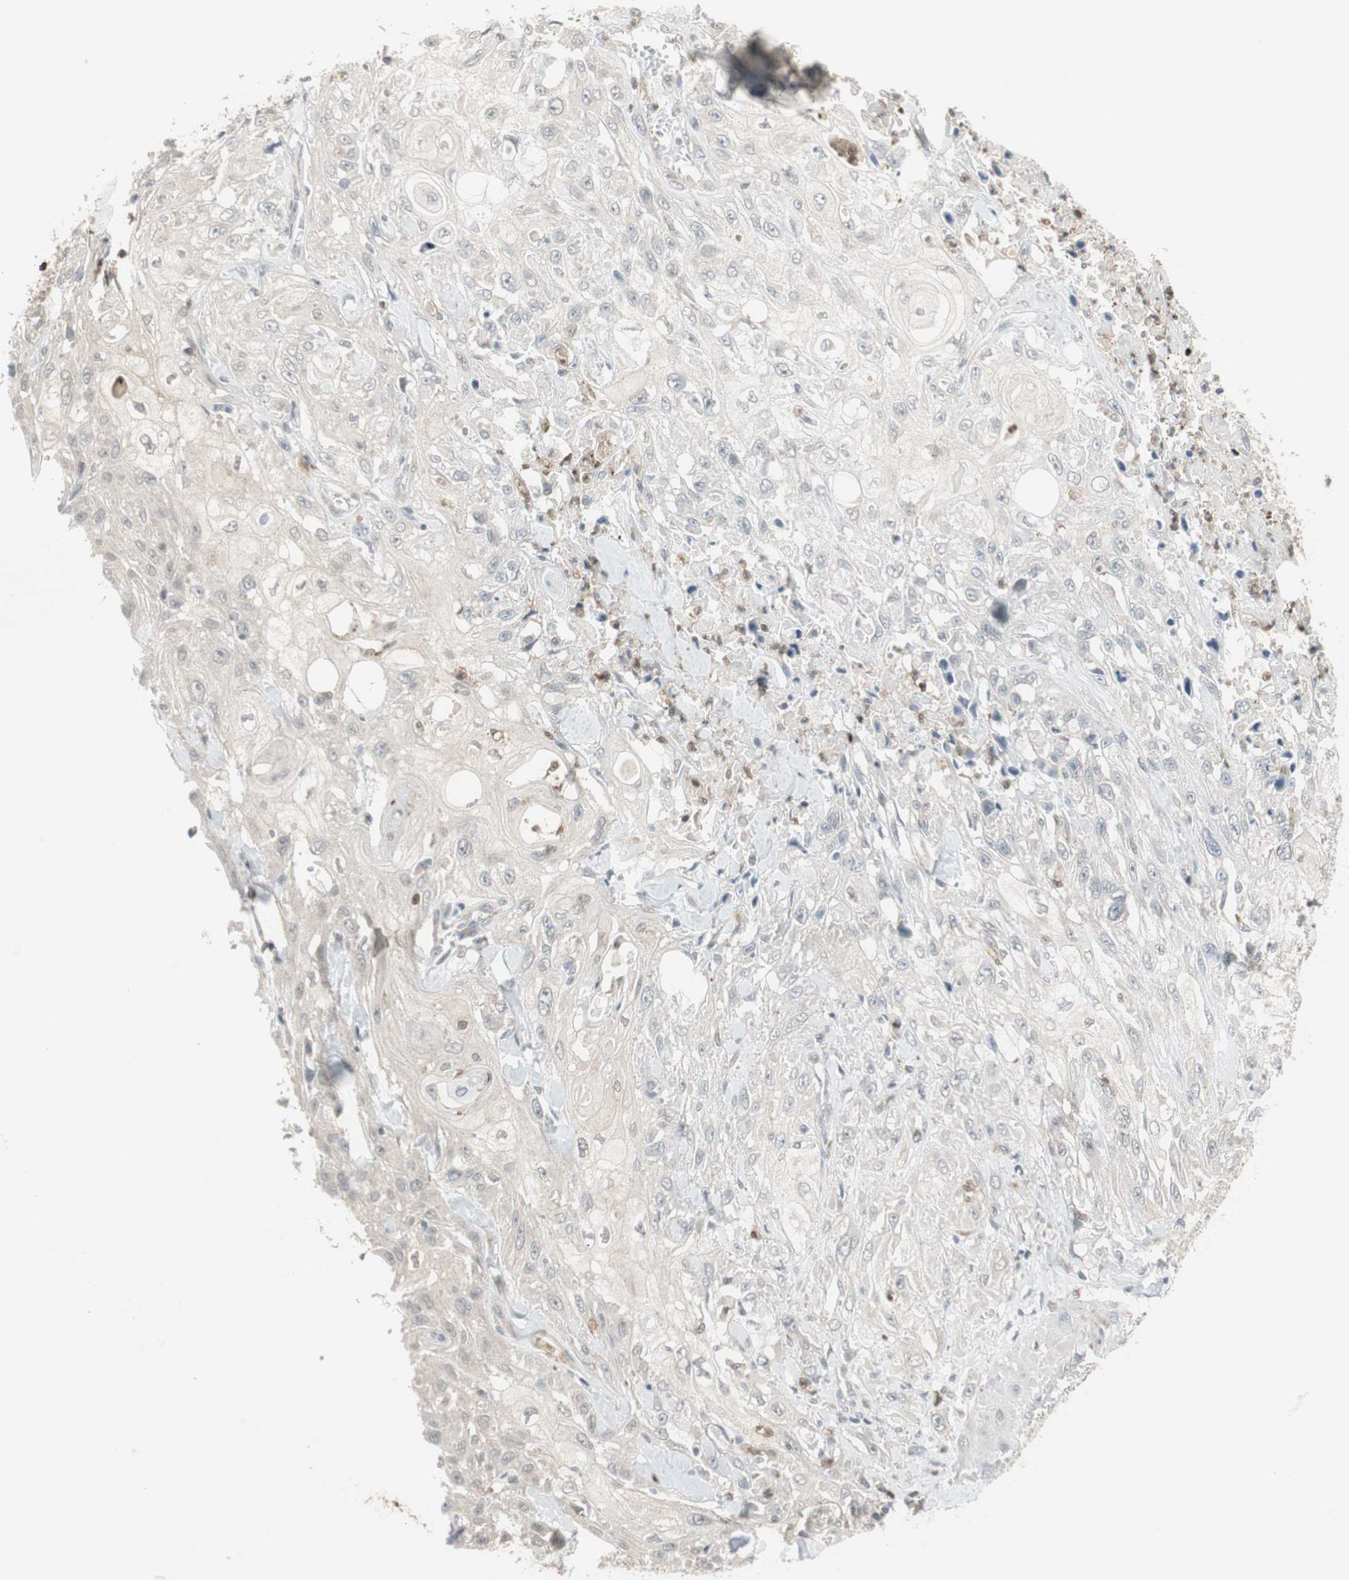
{"staining": {"intensity": "negative", "quantity": "none", "location": "none"}, "tissue": "skin cancer", "cell_type": "Tumor cells", "image_type": "cancer", "snomed": [{"axis": "morphology", "description": "Squamous cell carcinoma, NOS"}, {"axis": "morphology", "description": "Squamous cell carcinoma, metastatic, NOS"}, {"axis": "topography", "description": "Skin"}, {"axis": "topography", "description": "Lymph node"}], "caption": "Metastatic squamous cell carcinoma (skin) was stained to show a protein in brown. There is no significant staining in tumor cells. Nuclei are stained in blue.", "gene": "SNX4", "patient": {"sex": "male", "age": 75}}